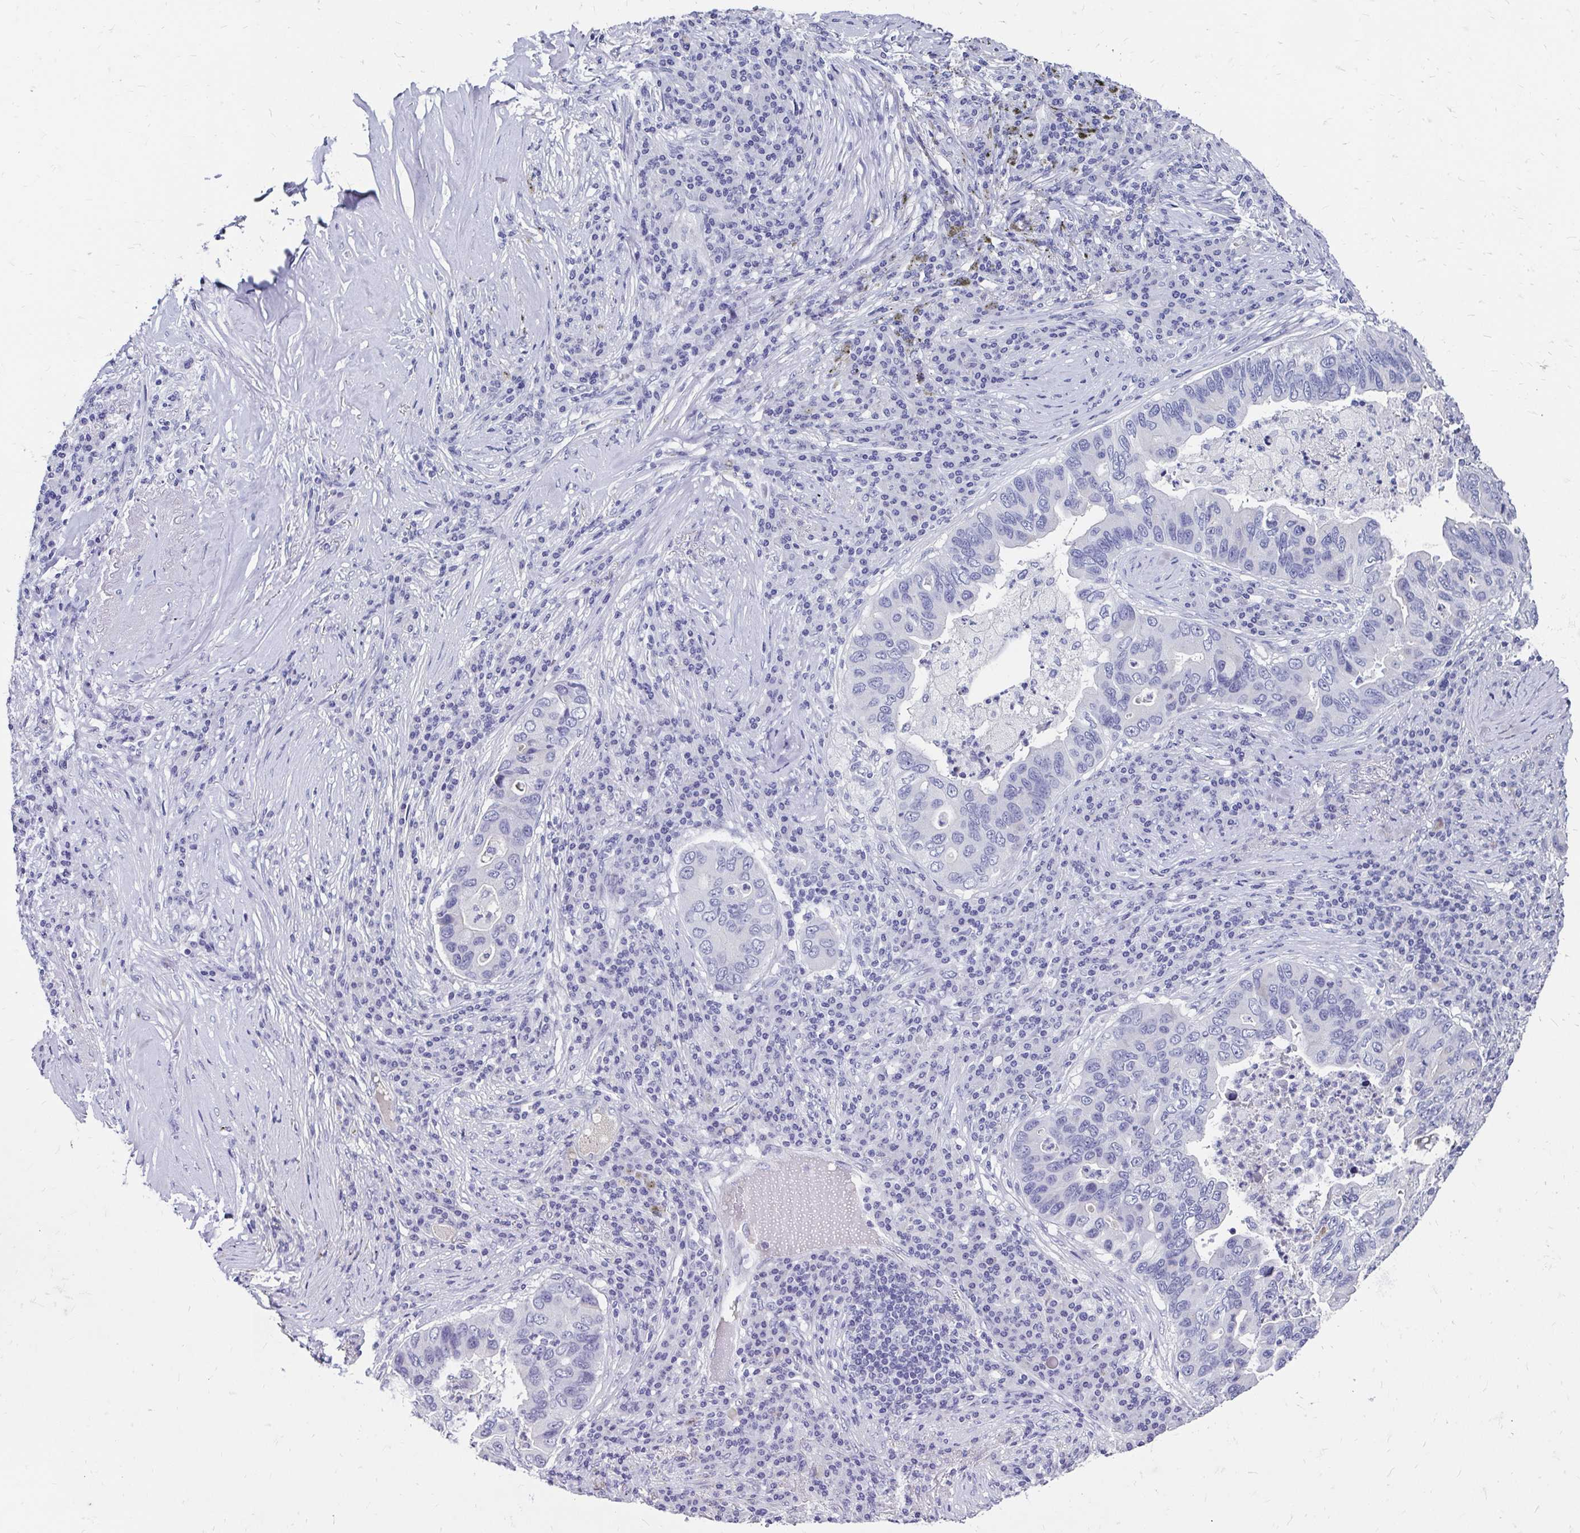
{"staining": {"intensity": "negative", "quantity": "none", "location": "none"}, "tissue": "lung cancer", "cell_type": "Tumor cells", "image_type": "cancer", "snomed": [{"axis": "morphology", "description": "Adenocarcinoma, NOS"}, {"axis": "morphology", "description": "Adenocarcinoma, metastatic, NOS"}, {"axis": "topography", "description": "Lymph node"}, {"axis": "topography", "description": "Lung"}], "caption": "The micrograph shows no staining of tumor cells in adenocarcinoma (lung). (Stains: DAB (3,3'-diaminobenzidine) IHC with hematoxylin counter stain, Microscopy: brightfield microscopy at high magnification).", "gene": "SCG3", "patient": {"sex": "female", "age": 54}}